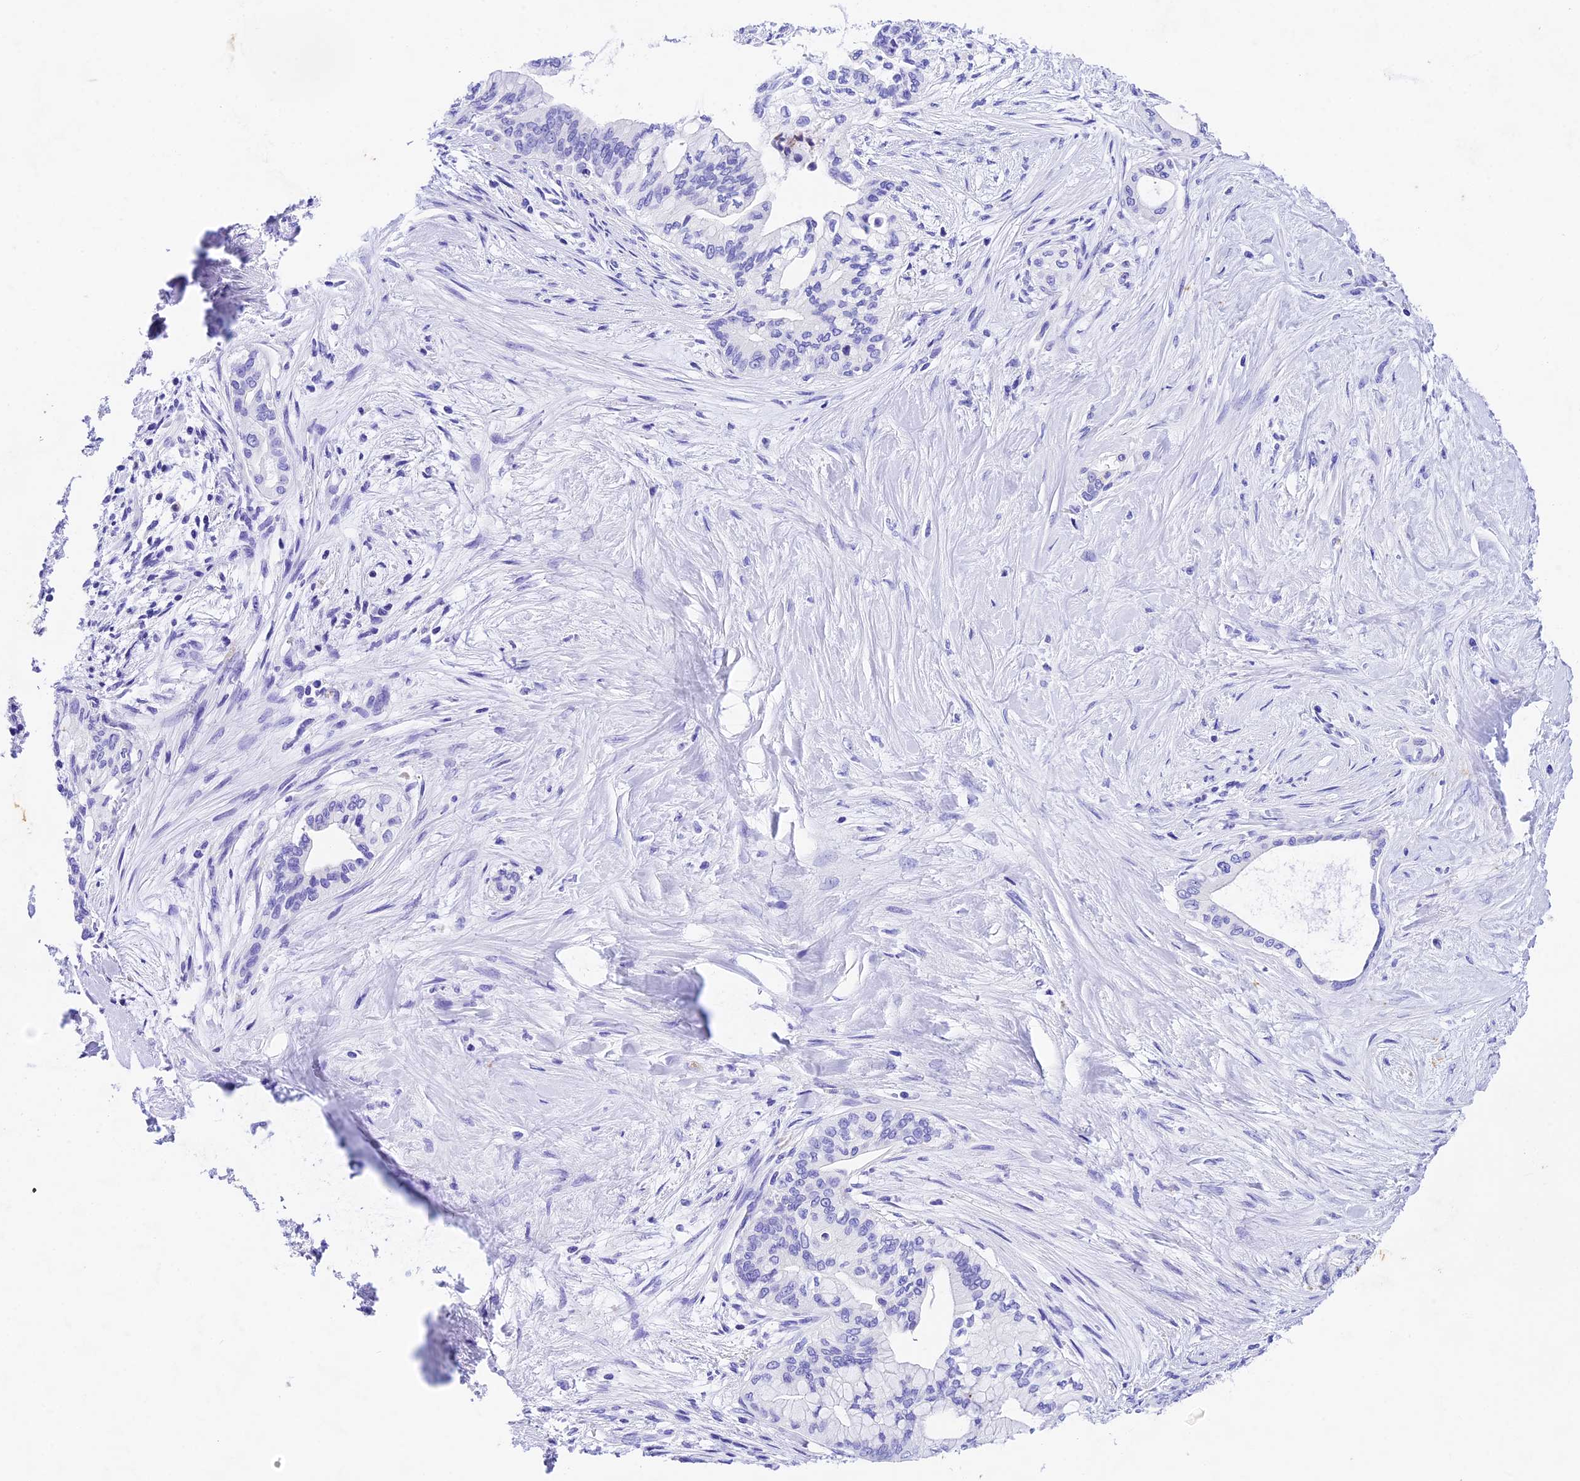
{"staining": {"intensity": "negative", "quantity": "none", "location": "none"}, "tissue": "pancreatic cancer", "cell_type": "Tumor cells", "image_type": "cancer", "snomed": [{"axis": "morphology", "description": "Adenocarcinoma, NOS"}, {"axis": "topography", "description": "Pancreas"}], "caption": "Adenocarcinoma (pancreatic) was stained to show a protein in brown. There is no significant expression in tumor cells.", "gene": "PSG11", "patient": {"sex": "male", "age": 46}}